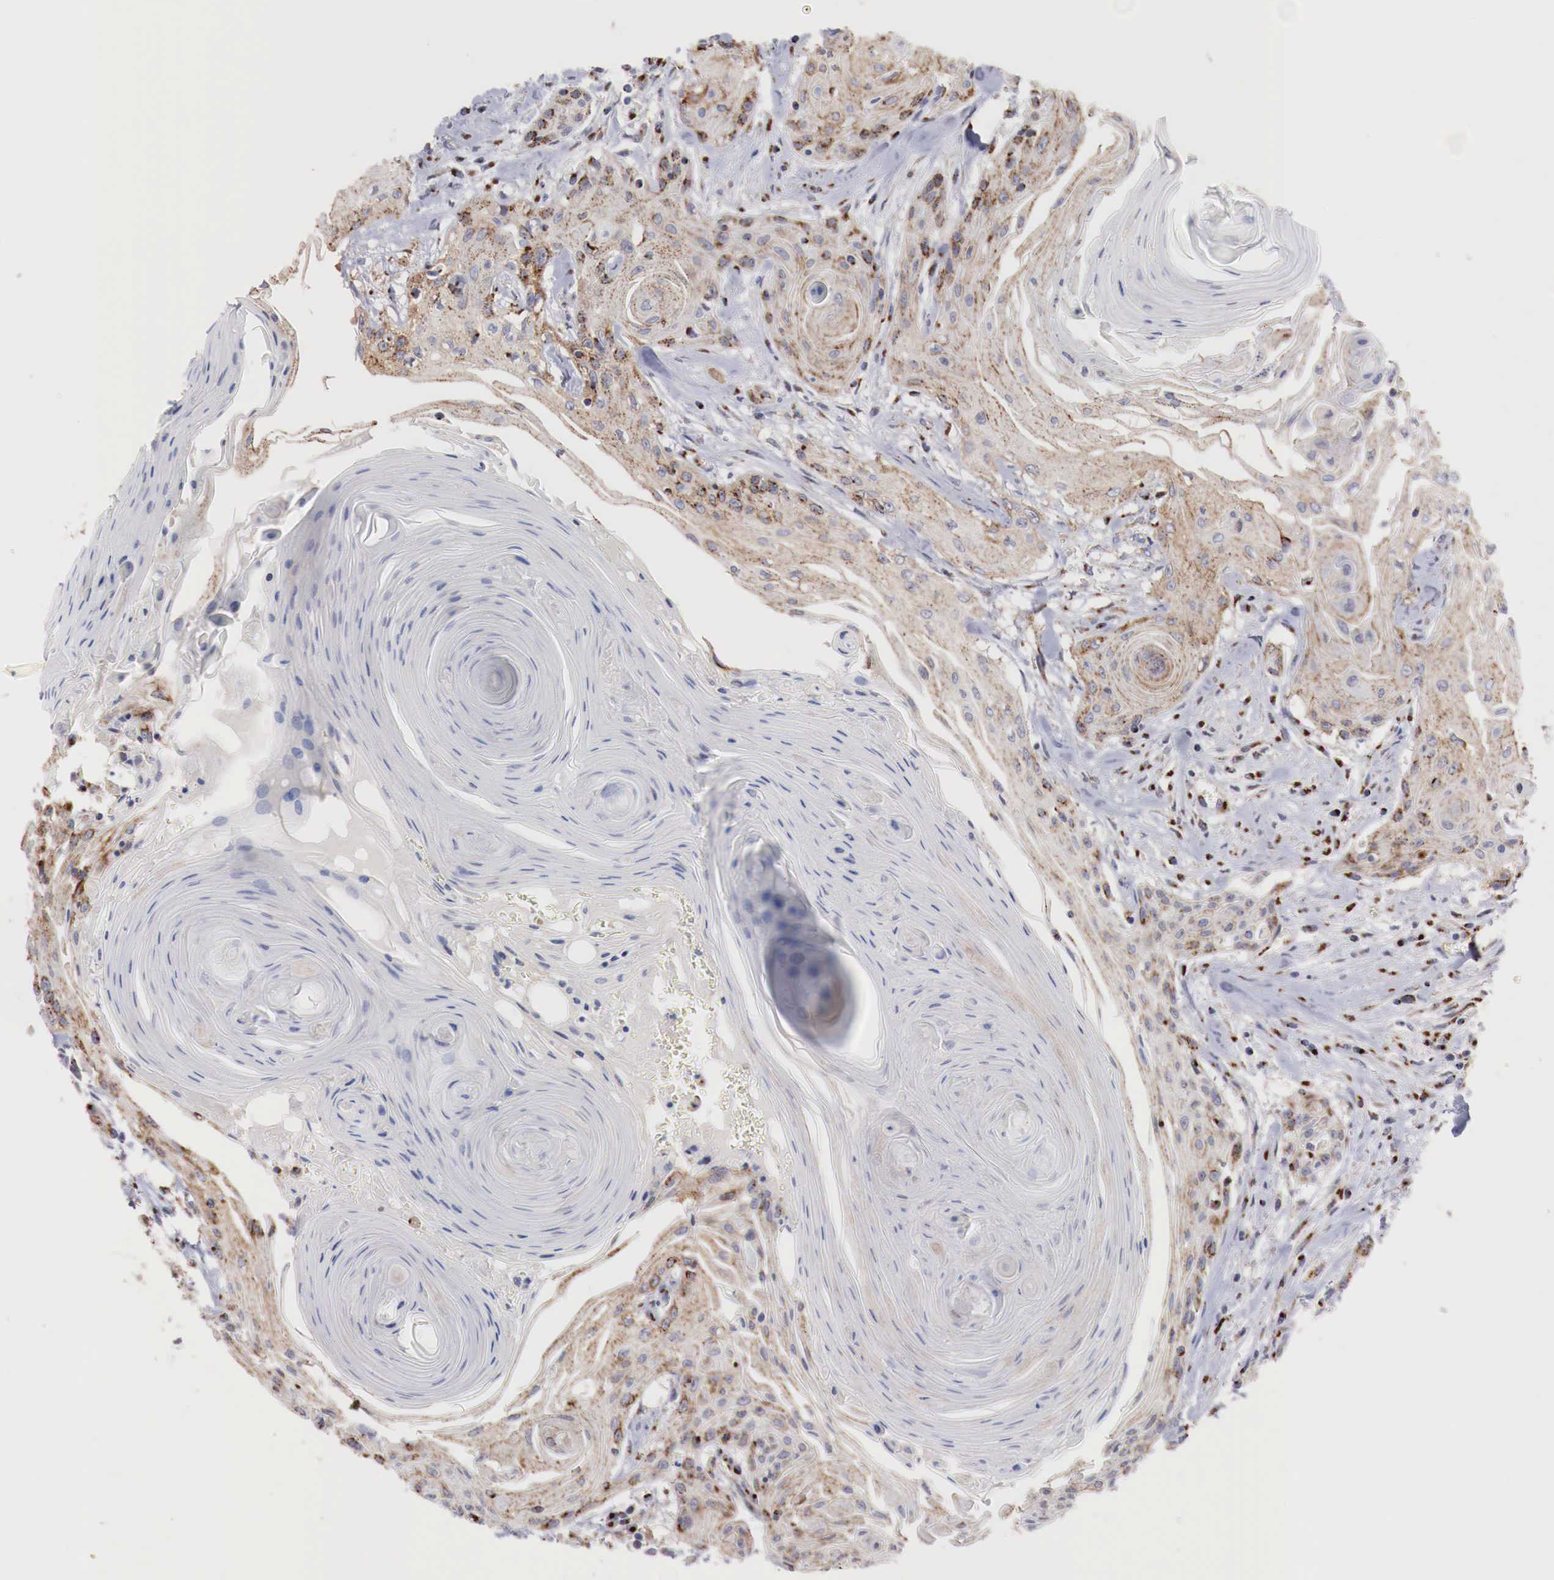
{"staining": {"intensity": "moderate", "quantity": ">75%", "location": "cytoplasmic/membranous"}, "tissue": "head and neck cancer", "cell_type": "Tumor cells", "image_type": "cancer", "snomed": [{"axis": "morphology", "description": "Squamous cell carcinoma, NOS"}, {"axis": "morphology", "description": "Squamous cell carcinoma, metastatic, NOS"}, {"axis": "topography", "description": "Lymph node"}, {"axis": "topography", "description": "Salivary gland"}, {"axis": "topography", "description": "Head-Neck"}], "caption": "Head and neck cancer (metastatic squamous cell carcinoma) was stained to show a protein in brown. There is medium levels of moderate cytoplasmic/membranous positivity in about >75% of tumor cells.", "gene": "SYAP1", "patient": {"sex": "female", "age": 74}}